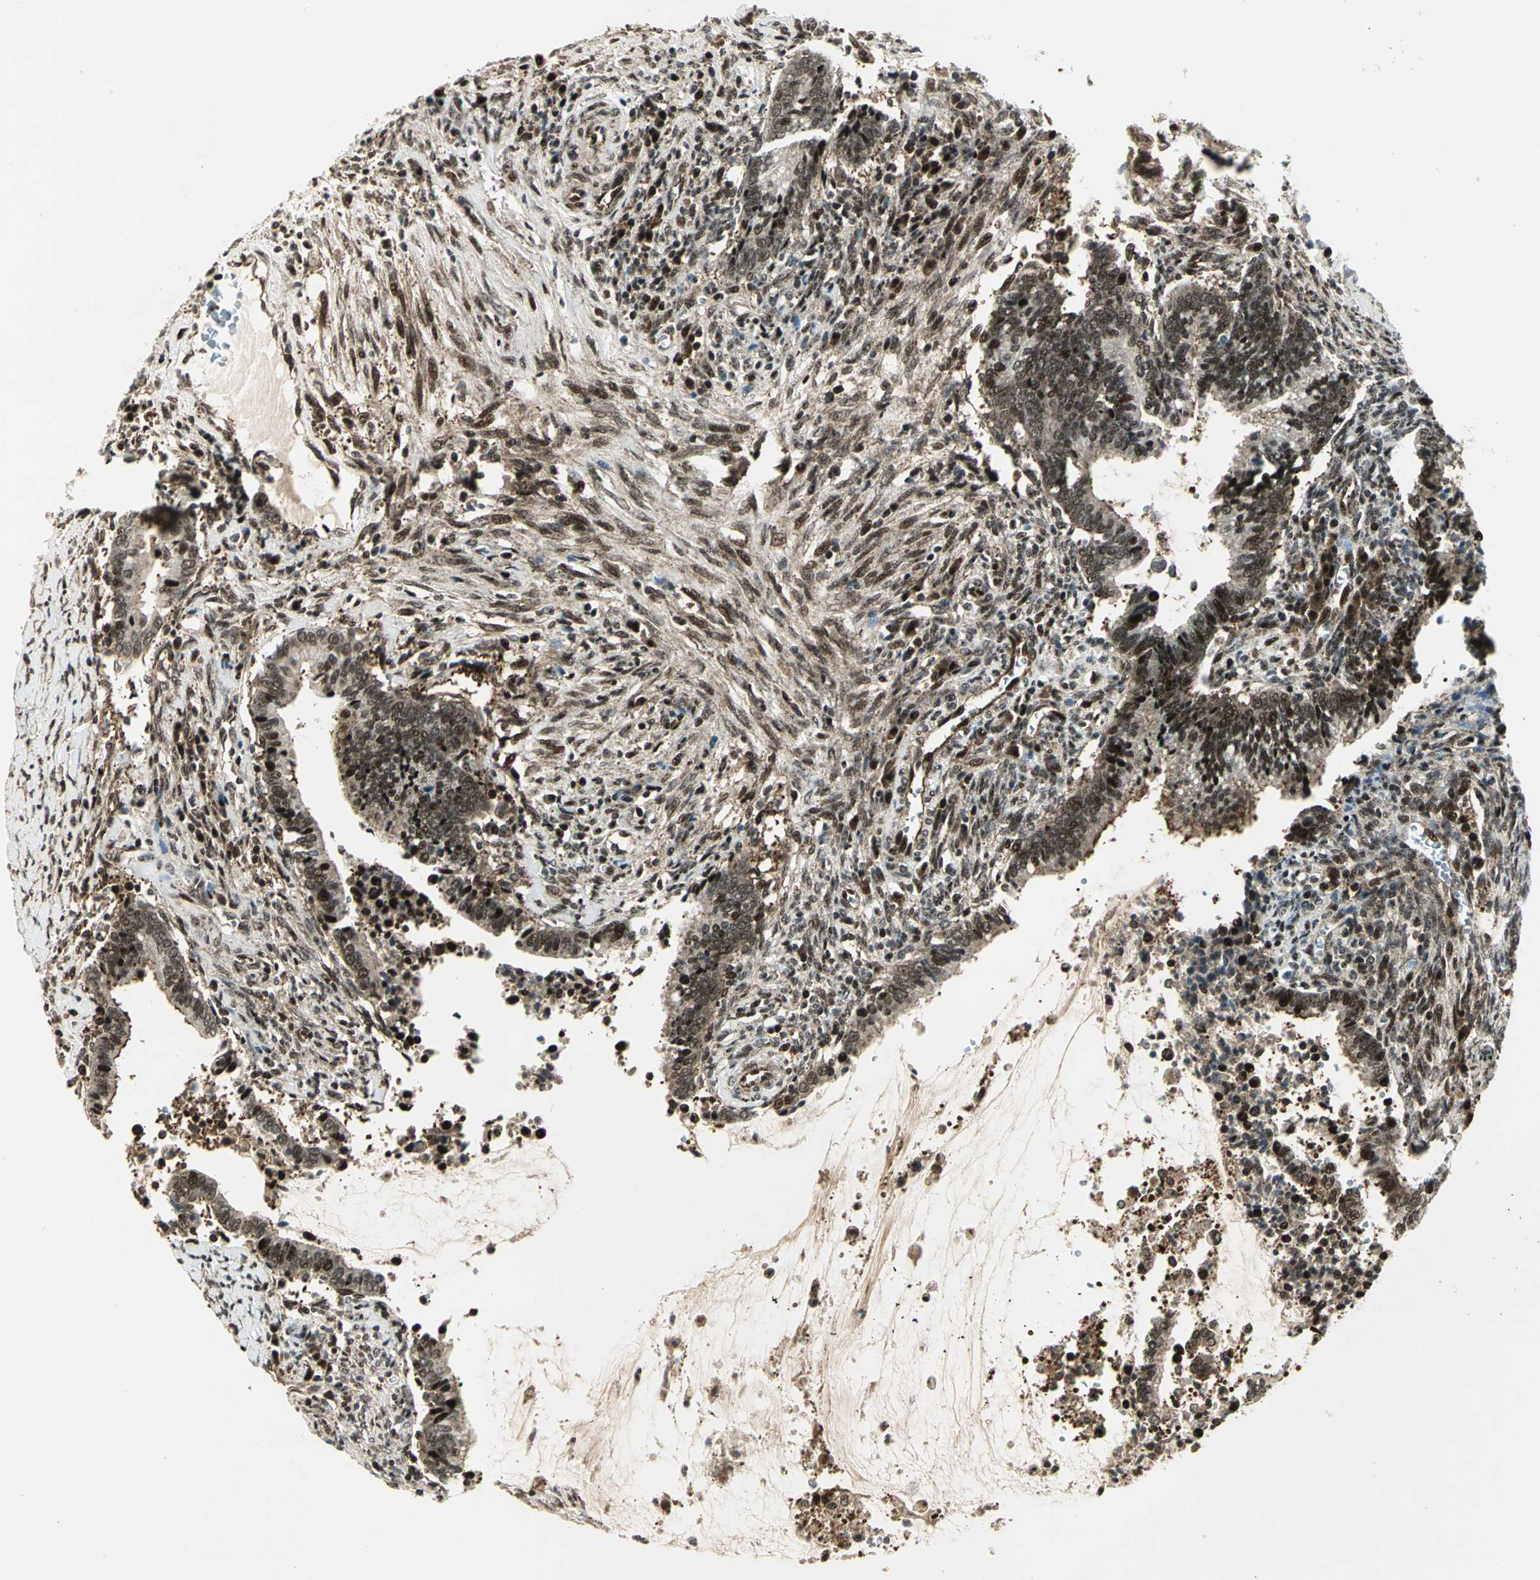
{"staining": {"intensity": "moderate", "quantity": ">75%", "location": "cytoplasmic/membranous,nuclear"}, "tissue": "cervical cancer", "cell_type": "Tumor cells", "image_type": "cancer", "snomed": [{"axis": "morphology", "description": "Adenocarcinoma, NOS"}, {"axis": "topography", "description": "Cervix"}], "caption": "Human cervical cancer stained with a protein marker reveals moderate staining in tumor cells.", "gene": "COPS5", "patient": {"sex": "female", "age": 44}}